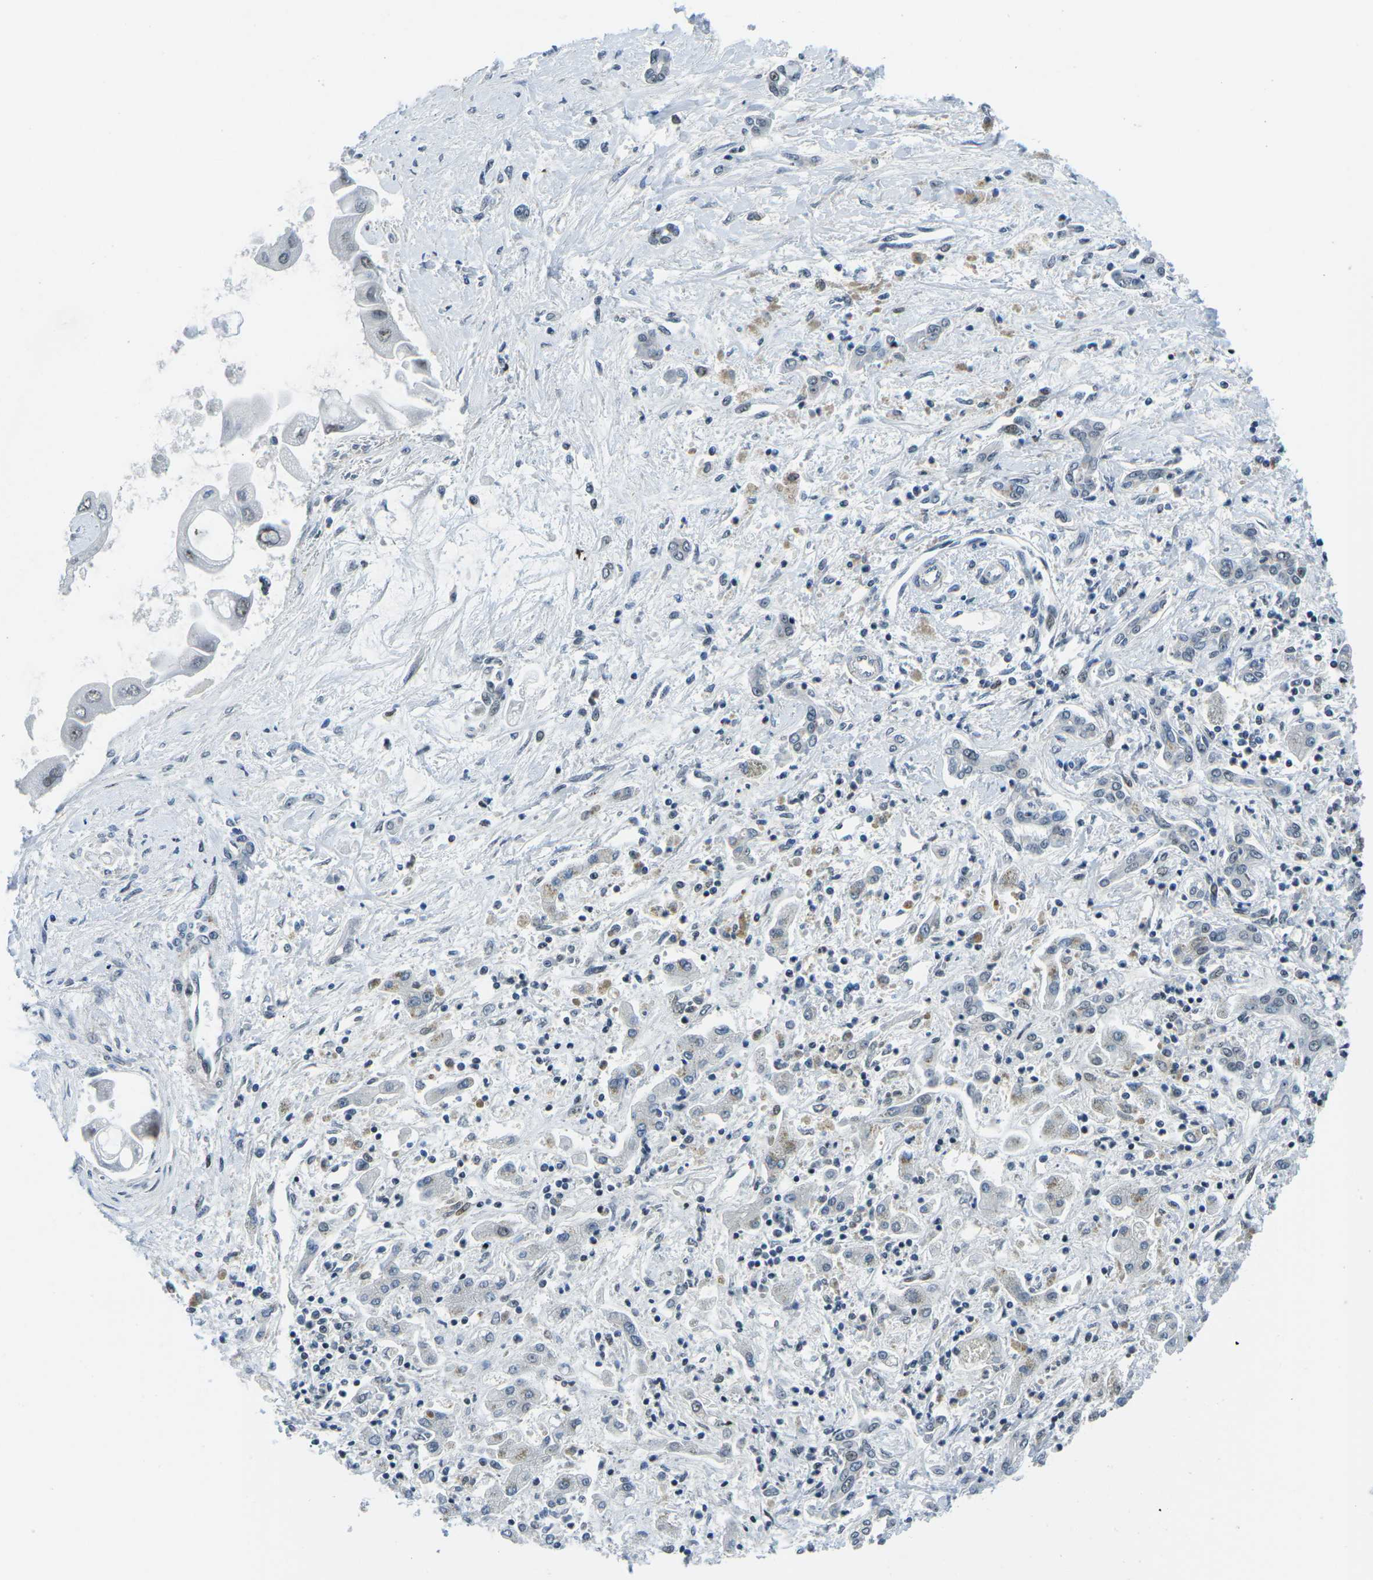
{"staining": {"intensity": "weak", "quantity": "25%-75%", "location": "nuclear"}, "tissue": "liver cancer", "cell_type": "Tumor cells", "image_type": "cancer", "snomed": [{"axis": "morphology", "description": "Cholangiocarcinoma"}, {"axis": "topography", "description": "Liver"}], "caption": "Human liver cancer stained for a protein (brown) reveals weak nuclear positive staining in about 25%-75% of tumor cells.", "gene": "PRPF8", "patient": {"sex": "male", "age": 50}}